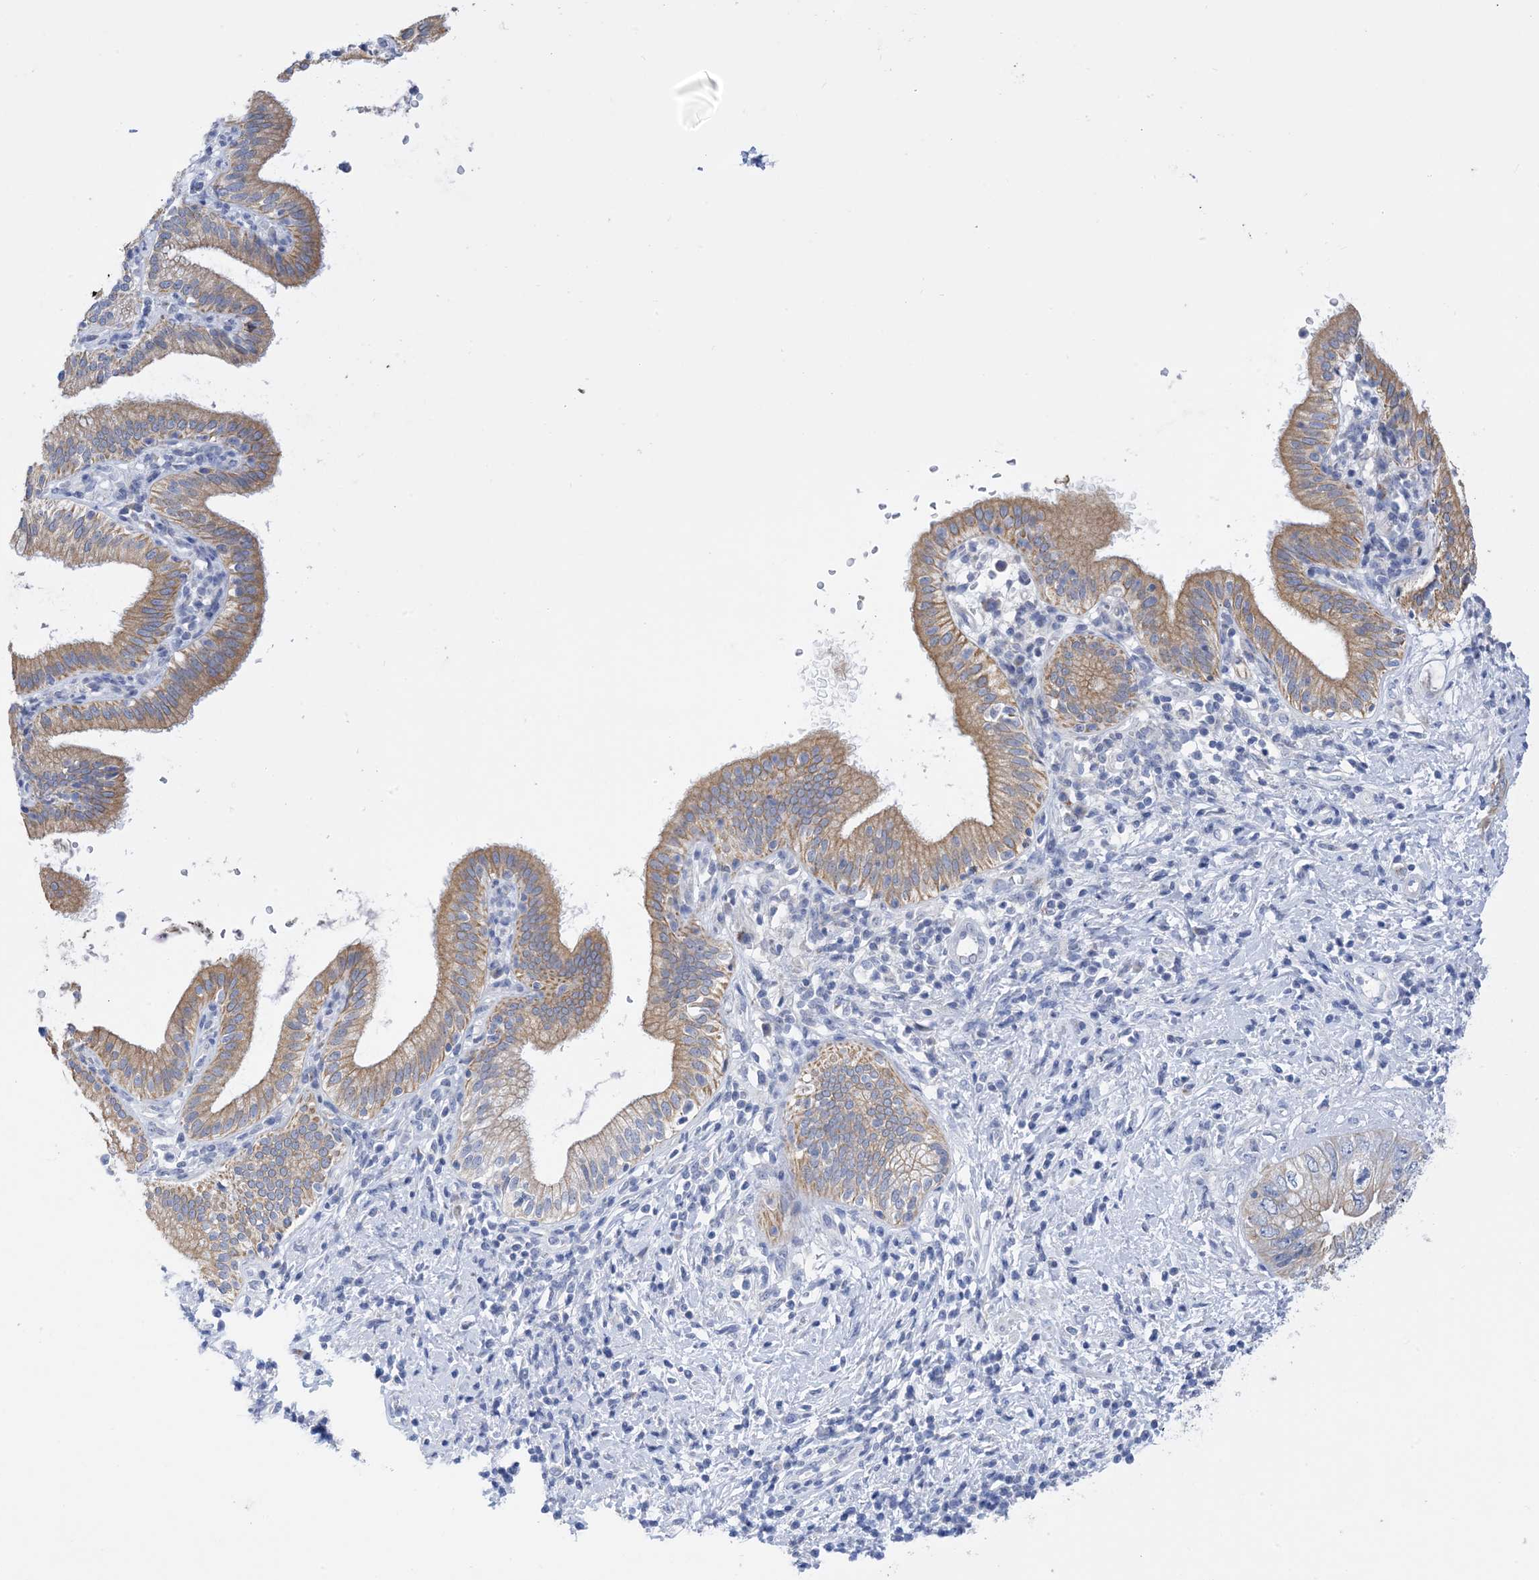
{"staining": {"intensity": "moderate", "quantity": ">75%", "location": "cytoplasmic/membranous"}, "tissue": "pancreatic cancer", "cell_type": "Tumor cells", "image_type": "cancer", "snomed": [{"axis": "morphology", "description": "Adenocarcinoma, NOS"}, {"axis": "topography", "description": "Pancreas"}], "caption": "Brown immunohistochemical staining in human pancreatic cancer (adenocarcinoma) displays moderate cytoplasmic/membranous staining in about >75% of tumor cells. The staining was performed using DAB (3,3'-diaminobenzidine), with brown indicating positive protein expression. Nuclei are stained blue with hematoxylin.", "gene": "PLK4", "patient": {"sex": "female", "age": 73}}